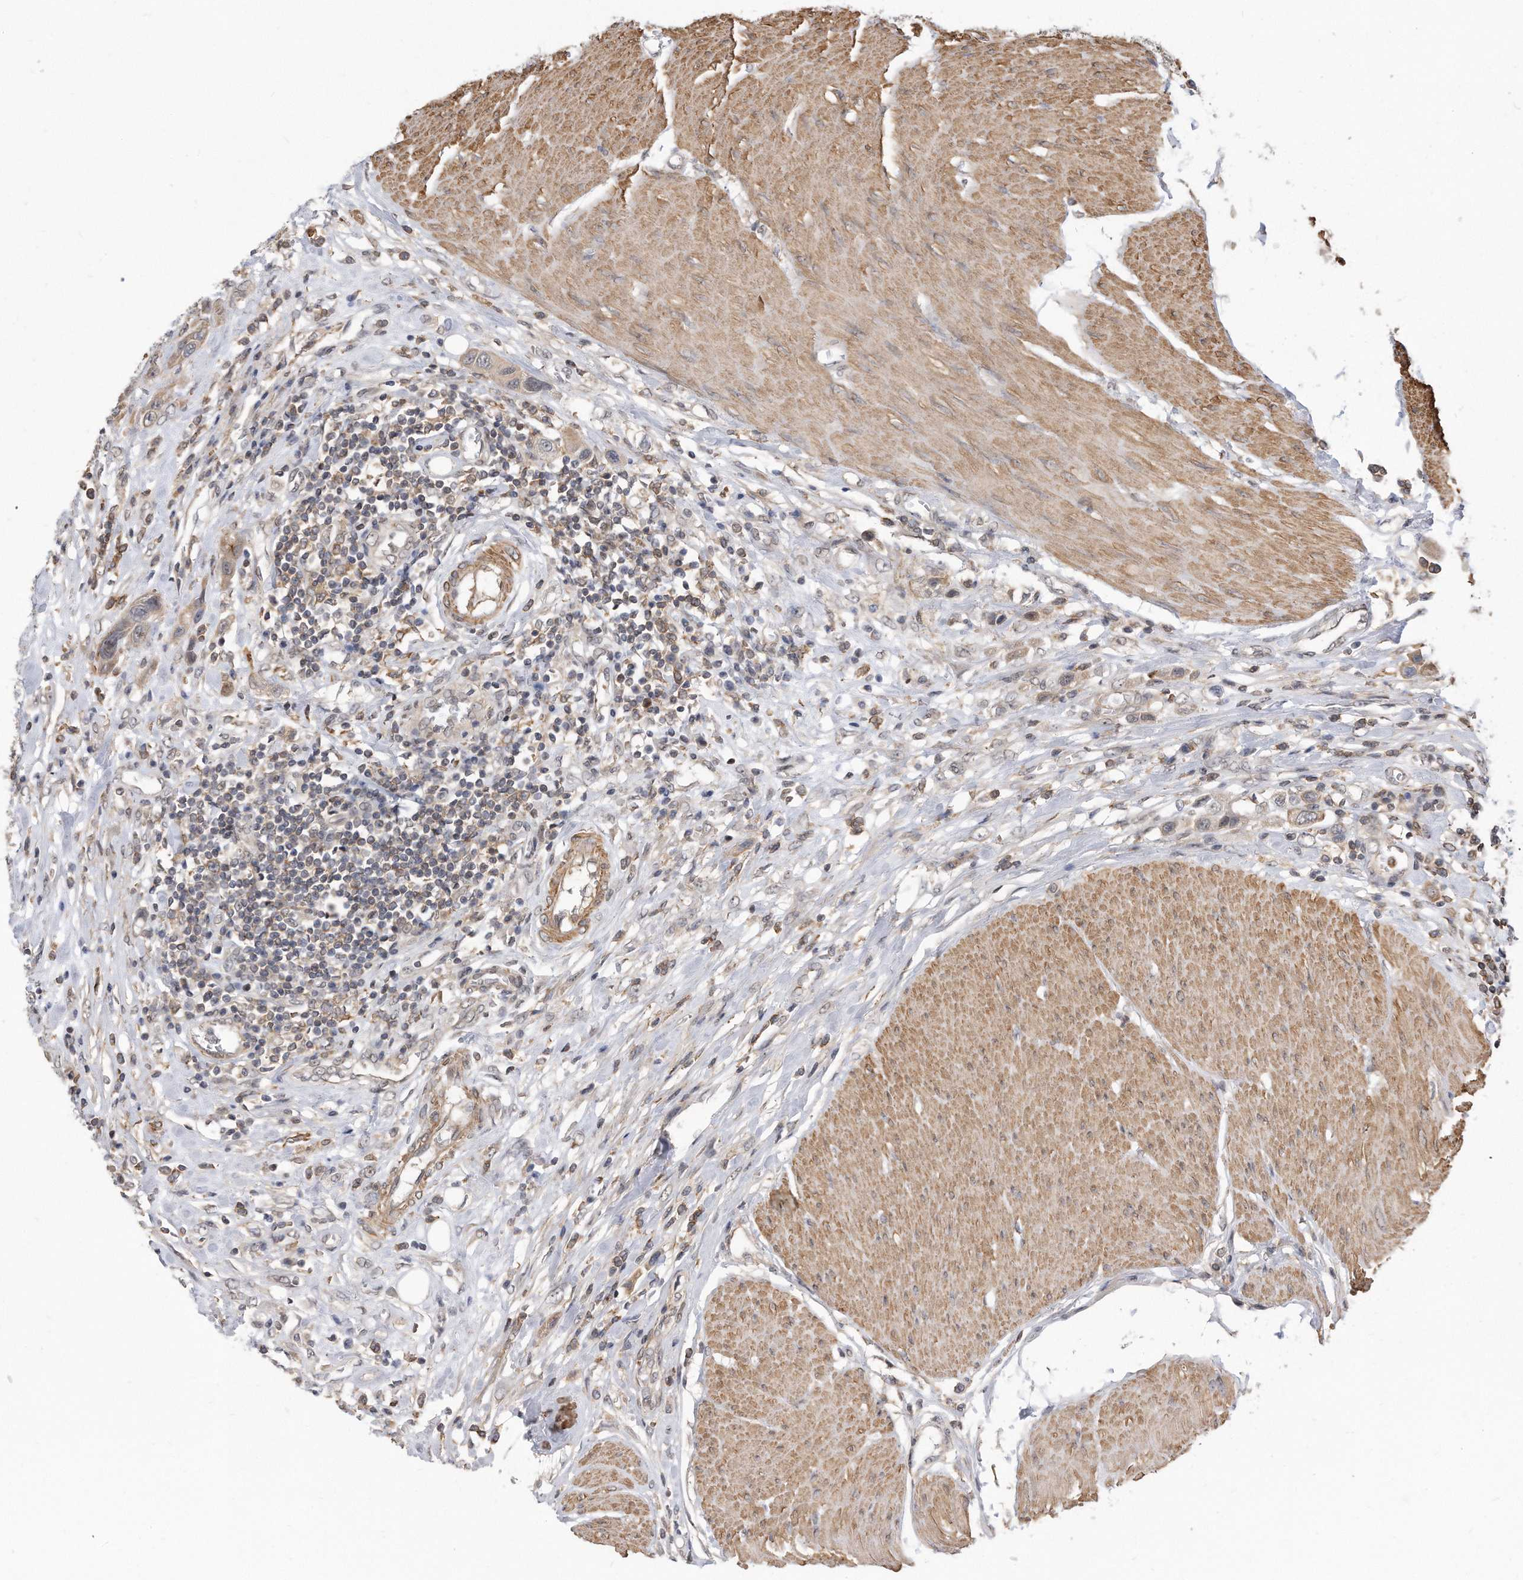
{"staining": {"intensity": "weak", "quantity": "<25%", "location": "cytoplasmic/membranous"}, "tissue": "urothelial cancer", "cell_type": "Tumor cells", "image_type": "cancer", "snomed": [{"axis": "morphology", "description": "Urothelial carcinoma, High grade"}, {"axis": "topography", "description": "Urinary bladder"}], "caption": "Histopathology image shows no protein staining in tumor cells of urothelial cancer tissue.", "gene": "TCP1", "patient": {"sex": "male", "age": 50}}